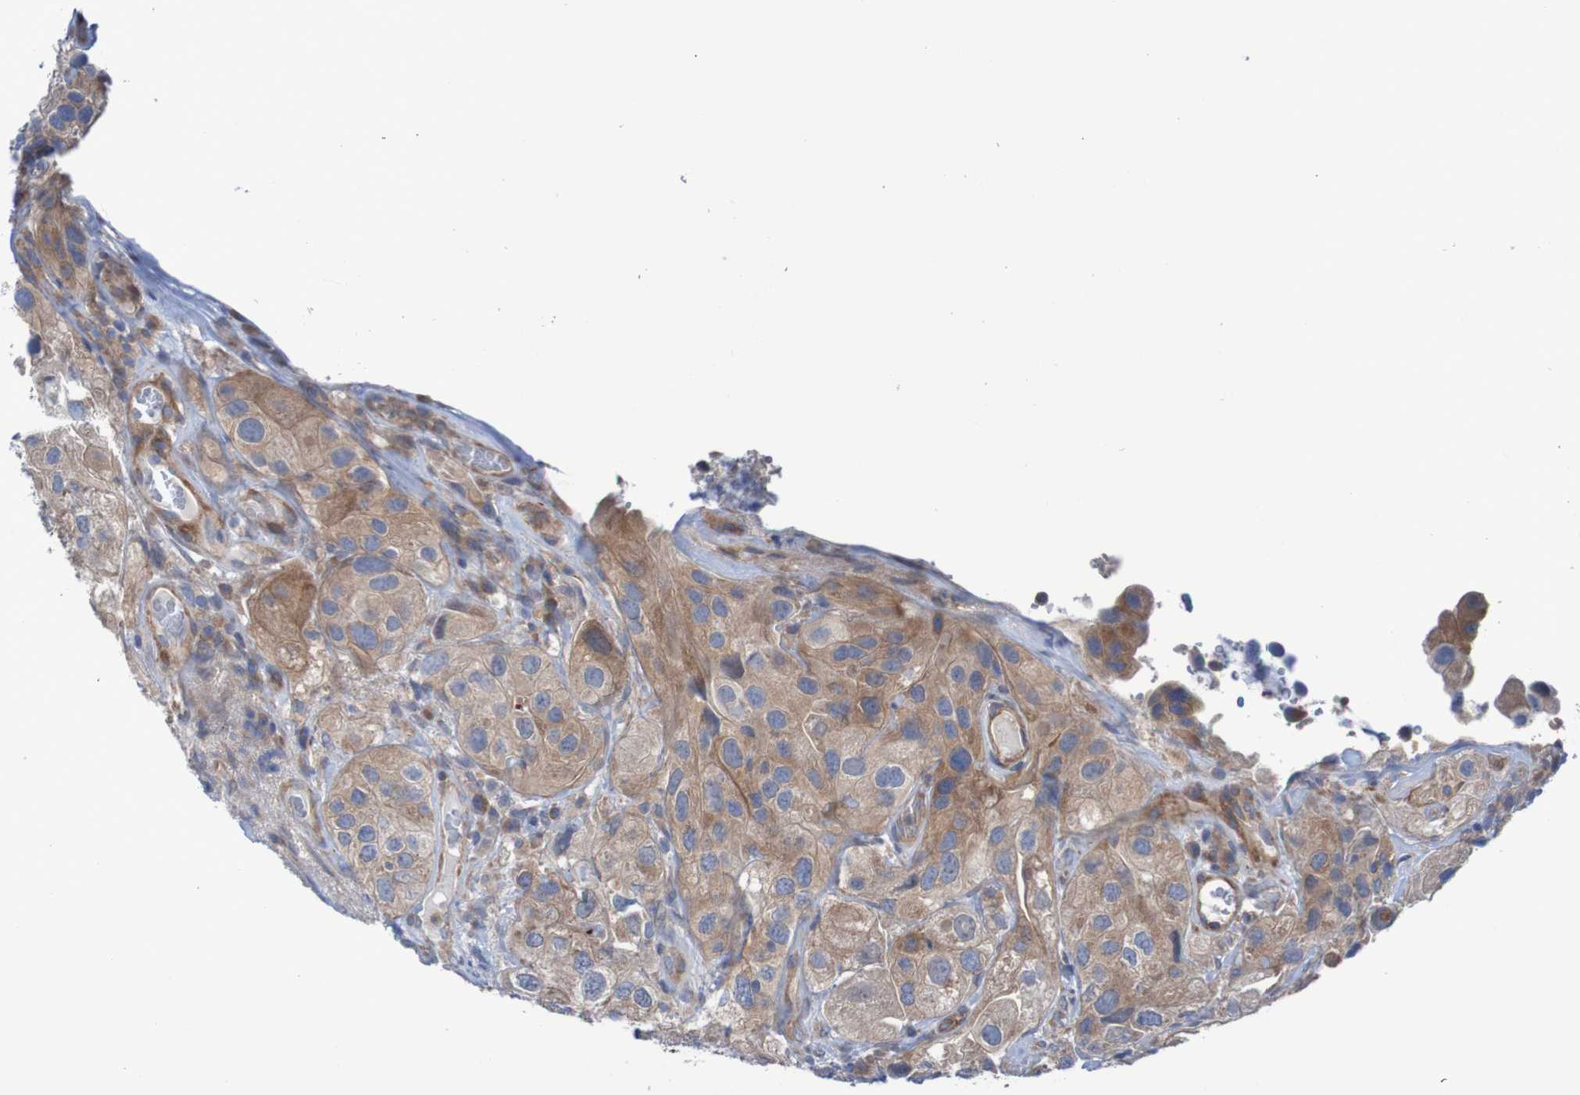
{"staining": {"intensity": "moderate", "quantity": ">75%", "location": "cytoplasmic/membranous"}, "tissue": "urothelial cancer", "cell_type": "Tumor cells", "image_type": "cancer", "snomed": [{"axis": "morphology", "description": "Urothelial carcinoma, High grade"}, {"axis": "topography", "description": "Urinary bladder"}], "caption": "Urothelial cancer stained with immunohistochemistry (IHC) reveals moderate cytoplasmic/membranous staining in approximately >75% of tumor cells. The protein is stained brown, and the nuclei are stained in blue (DAB IHC with brightfield microscopy, high magnification).", "gene": "ANGPT4", "patient": {"sex": "female", "age": 64}}